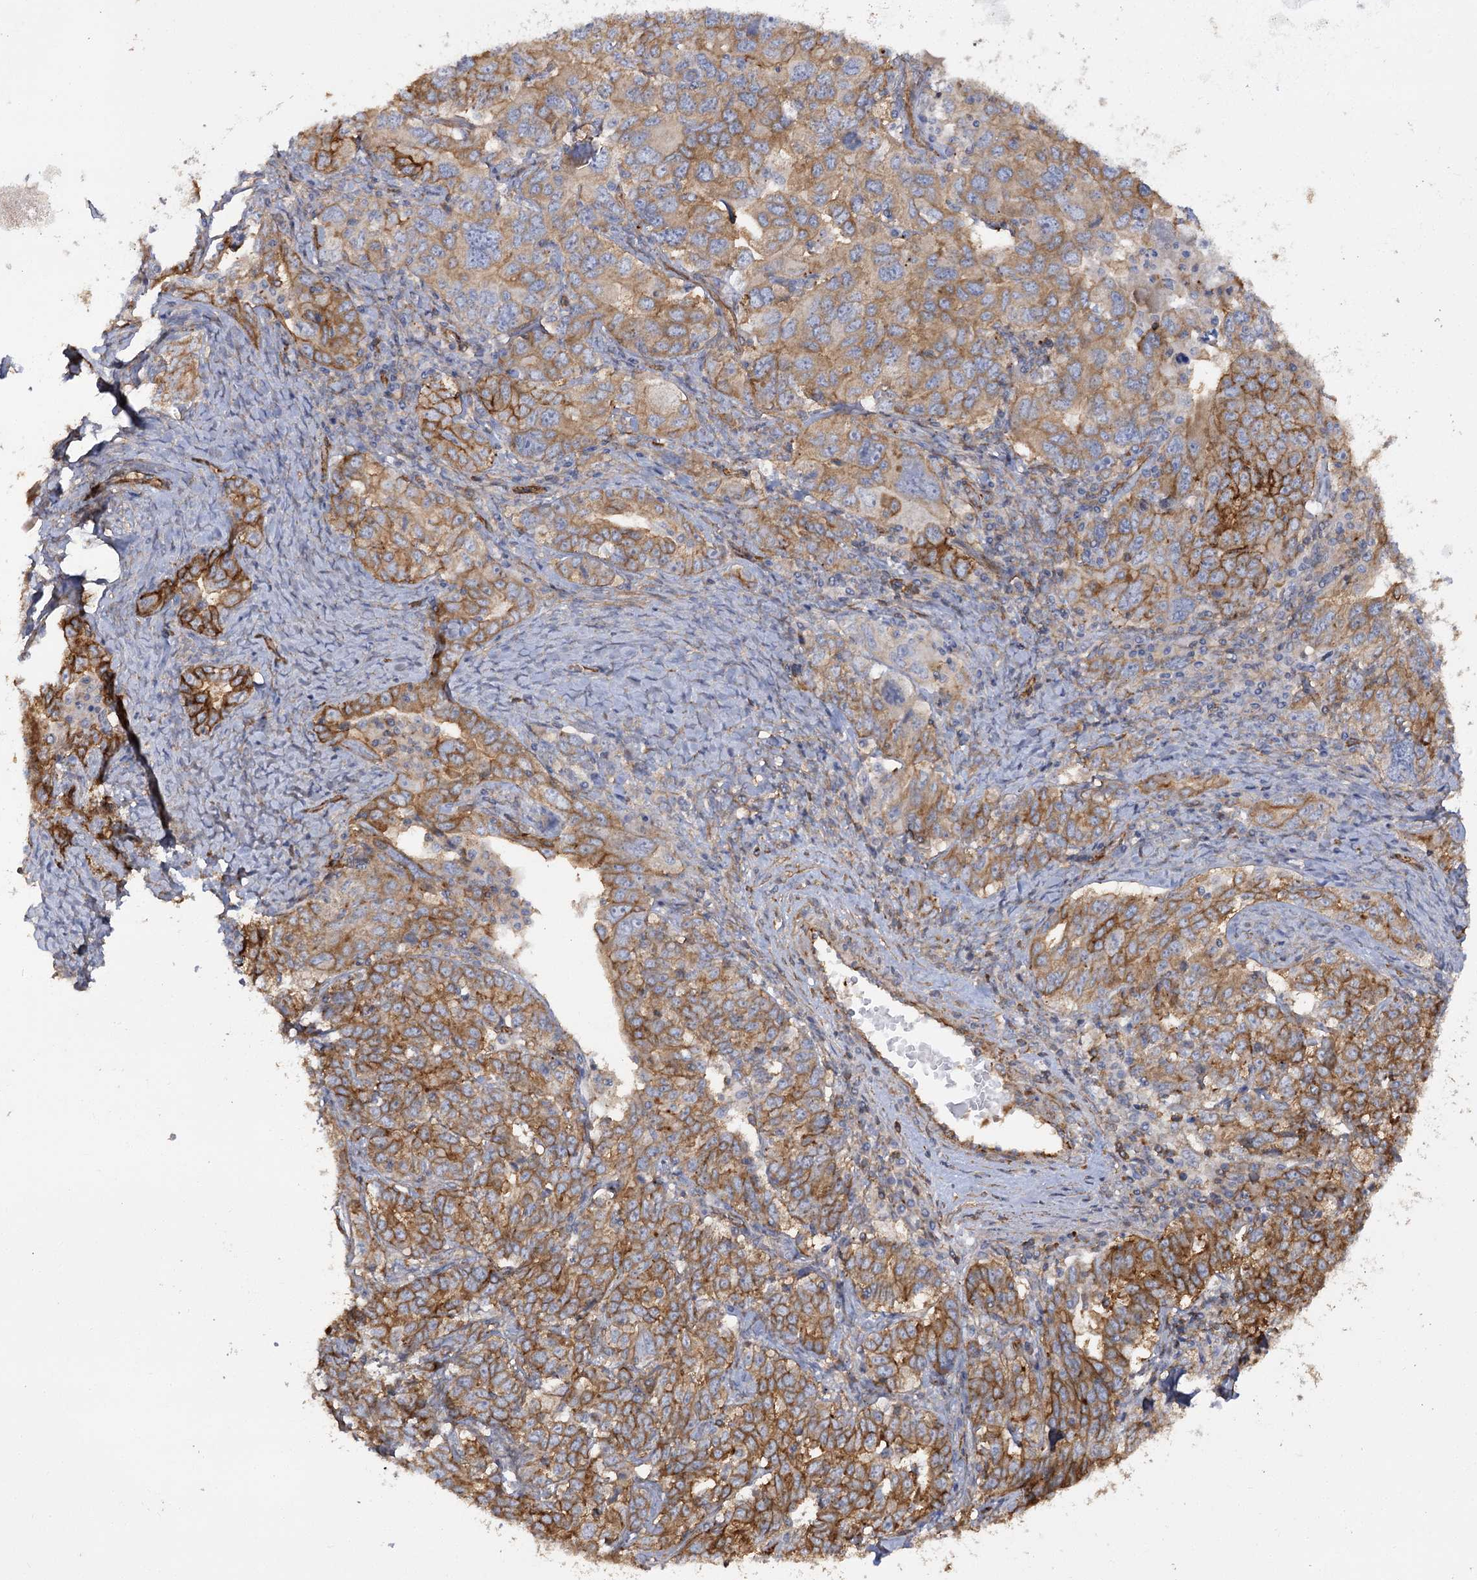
{"staining": {"intensity": "moderate", "quantity": ">75%", "location": "cytoplasmic/membranous"}, "tissue": "ovarian cancer", "cell_type": "Tumor cells", "image_type": "cancer", "snomed": [{"axis": "morphology", "description": "Carcinoma, endometroid"}, {"axis": "topography", "description": "Ovary"}], "caption": "A micrograph of ovarian cancer stained for a protein demonstrates moderate cytoplasmic/membranous brown staining in tumor cells.", "gene": "SYNPO2", "patient": {"sex": "female", "age": 62}}